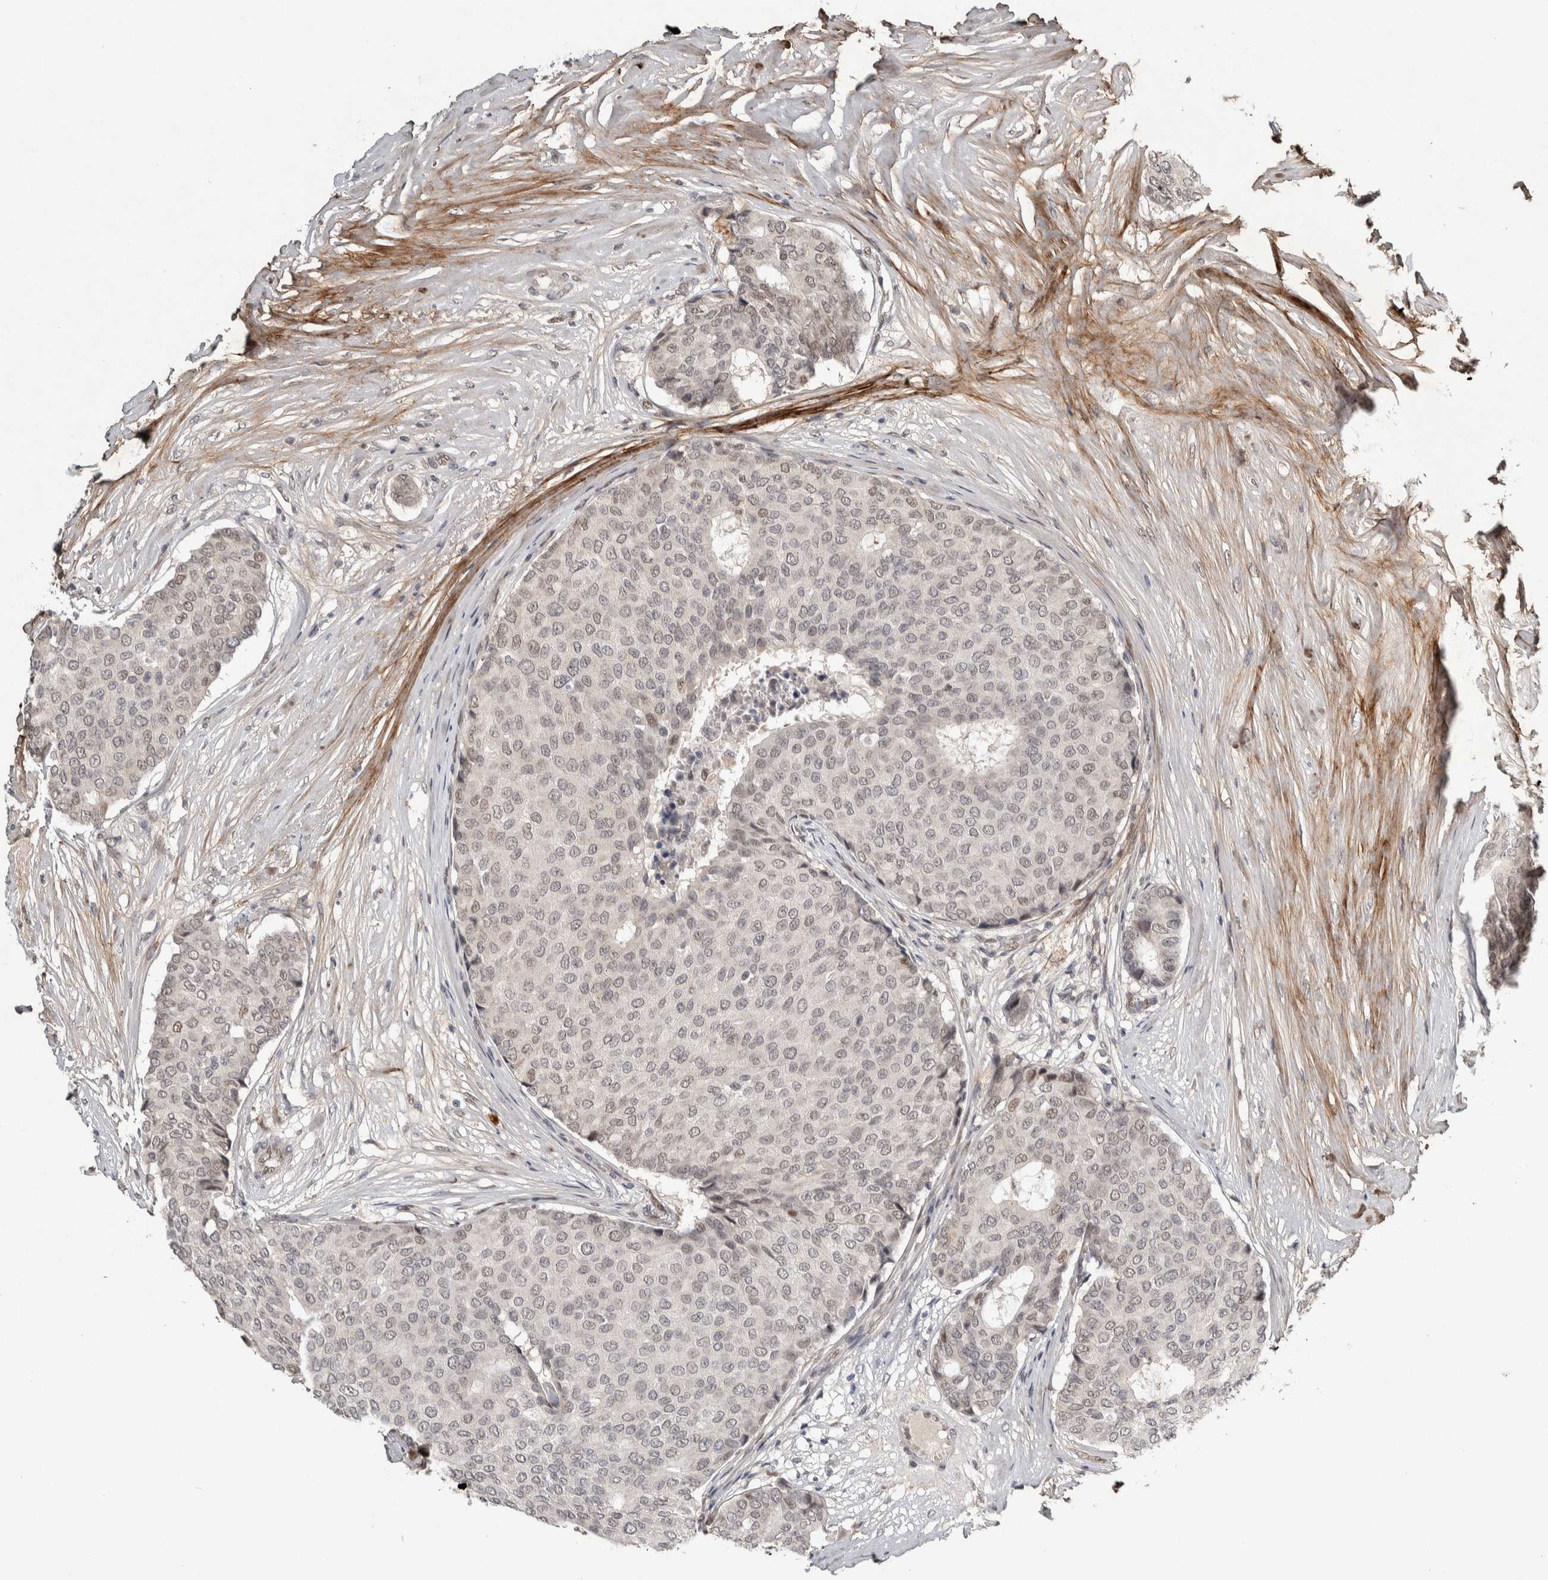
{"staining": {"intensity": "weak", "quantity": ">75%", "location": "nuclear"}, "tissue": "breast cancer", "cell_type": "Tumor cells", "image_type": "cancer", "snomed": [{"axis": "morphology", "description": "Duct carcinoma"}, {"axis": "topography", "description": "Breast"}], "caption": "Immunohistochemical staining of human breast cancer exhibits weak nuclear protein expression in approximately >75% of tumor cells.", "gene": "ASPN", "patient": {"sex": "female", "age": 75}}